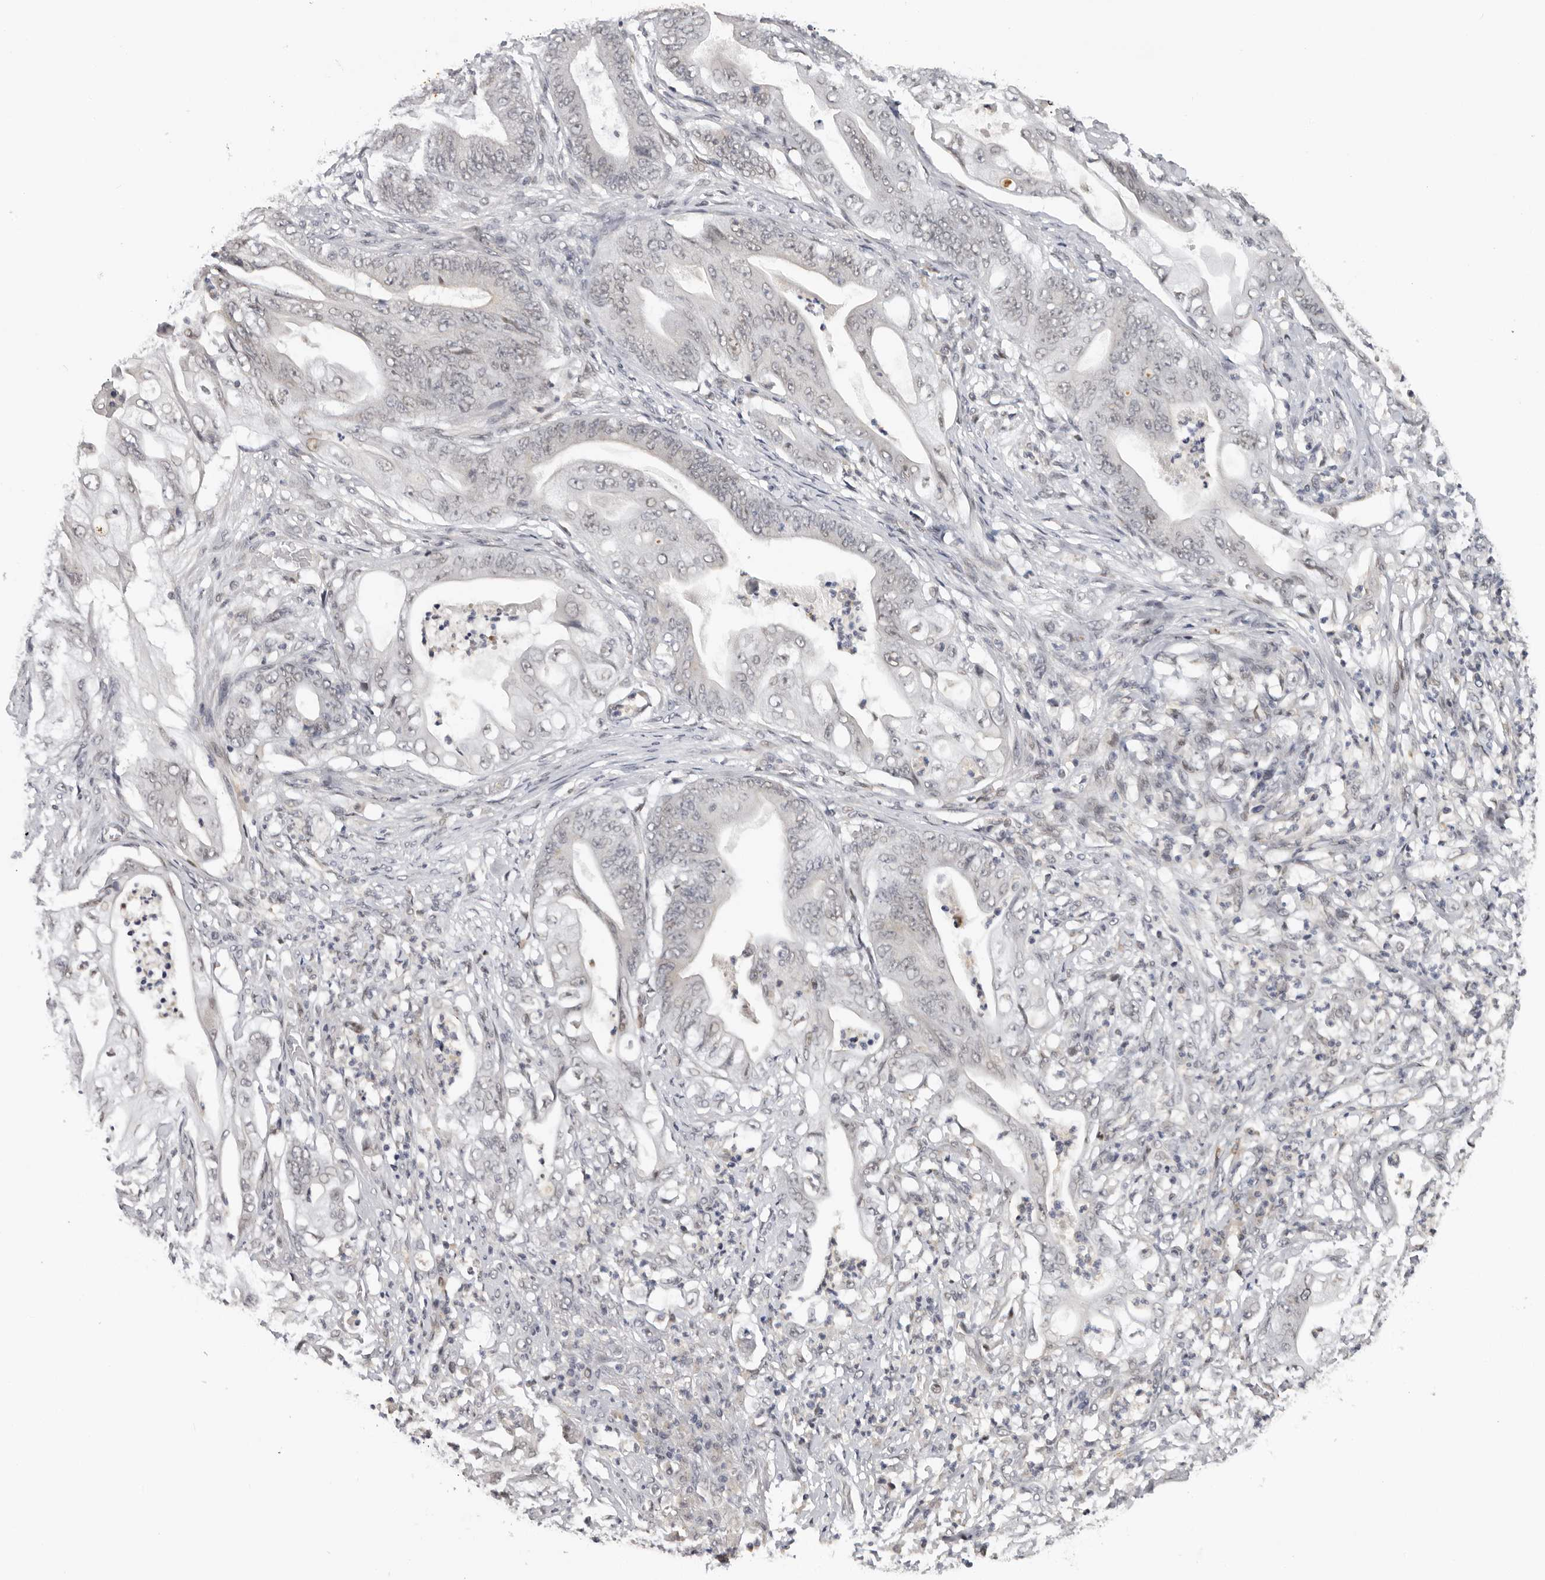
{"staining": {"intensity": "negative", "quantity": "none", "location": "none"}, "tissue": "stomach cancer", "cell_type": "Tumor cells", "image_type": "cancer", "snomed": [{"axis": "morphology", "description": "Adenocarcinoma, NOS"}, {"axis": "topography", "description": "Stomach"}], "caption": "A high-resolution photomicrograph shows IHC staining of adenocarcinoma (stomach), which shows no significant positivity in tumor cells. Brightfield microscopy of immunohistochemistry (IHC) stained with DAB (brown) and hematoxylin (blue), captured at high magnification.", "gene": "KIF2B", "patient": {"sex": "female", "age": 73}}